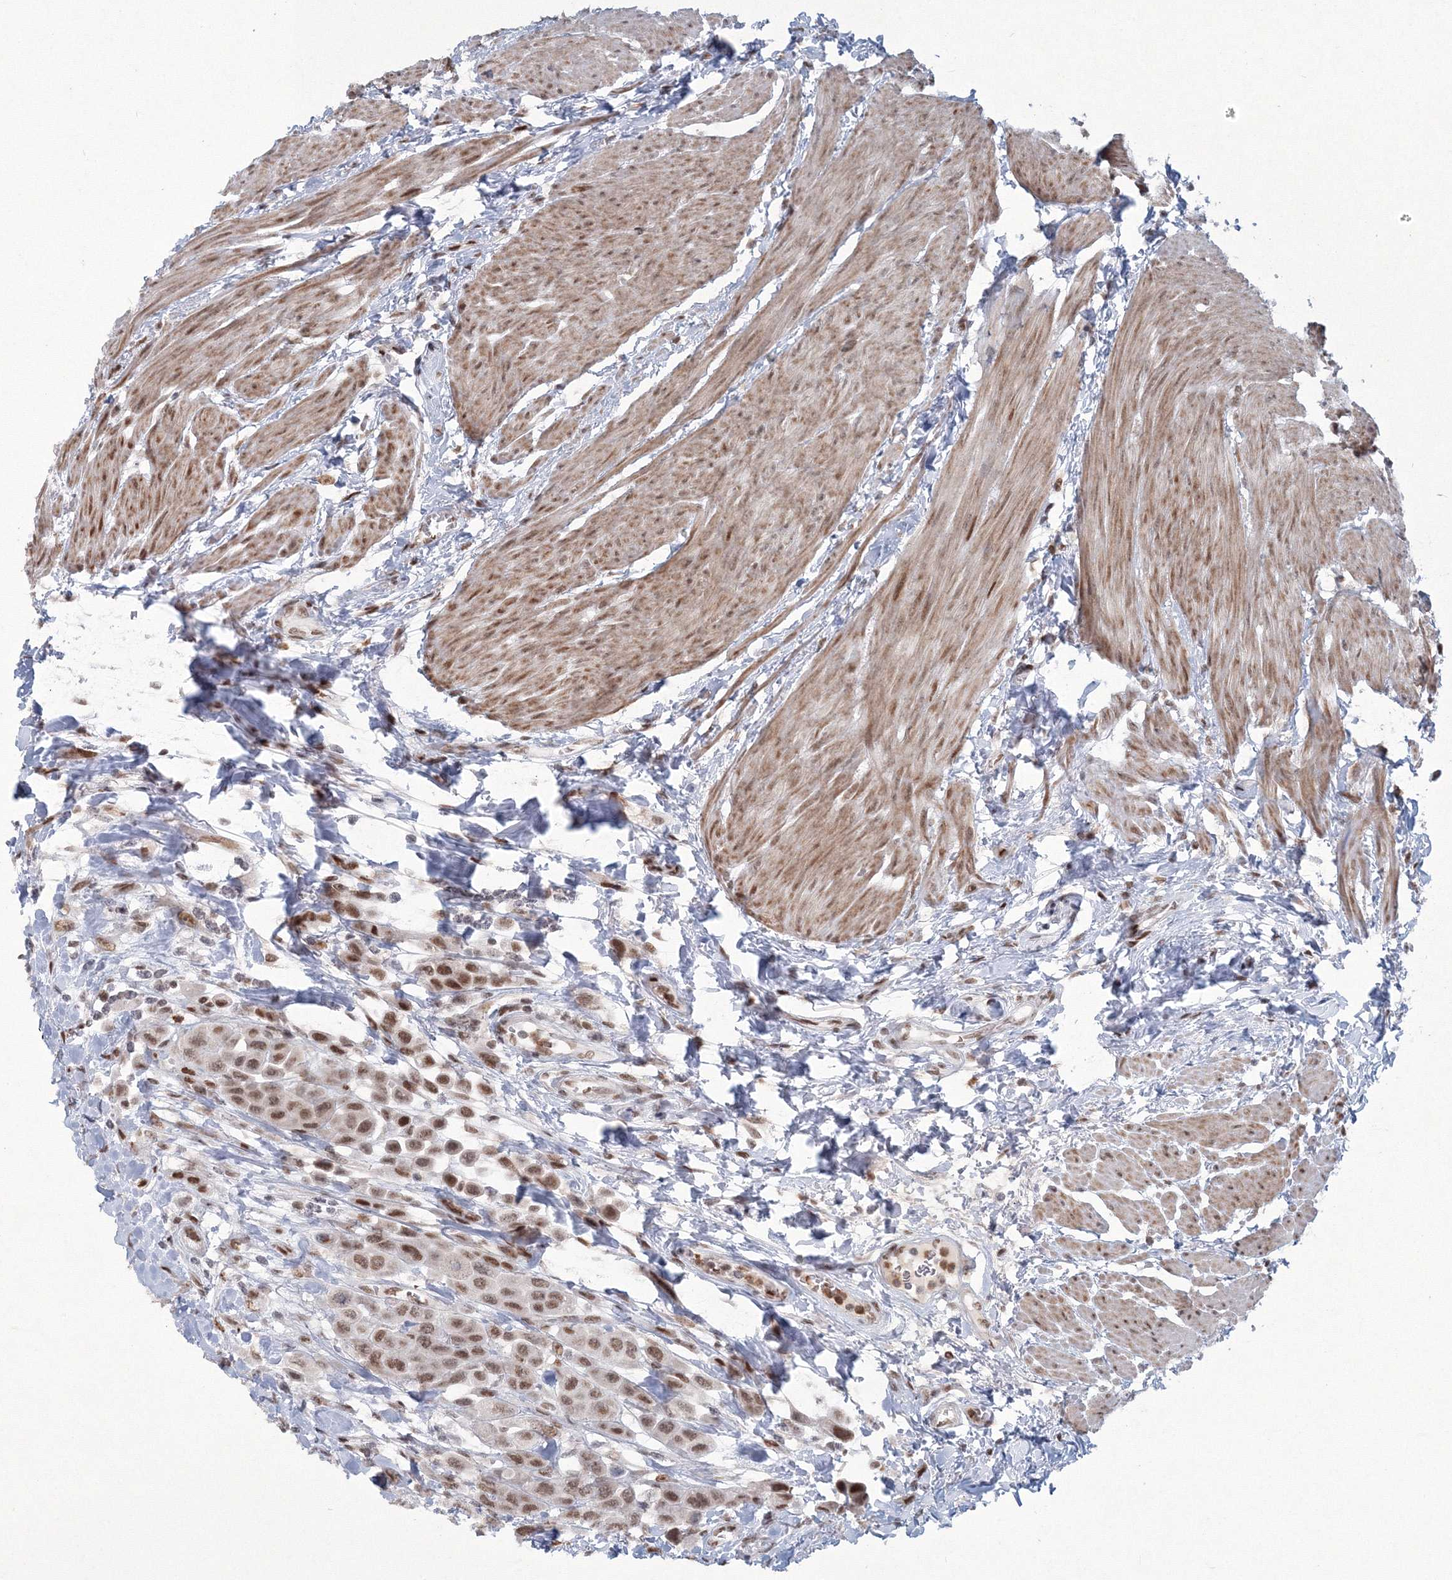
{"staining": {"intensity": "moderate", "quantity": ">75%", "location": "nuclear"}, "tissue": "urothelial cancer", "cell_type": "Tumor cells", "image_type": "cancer", "snomed": [{"axis": "morphology", "description": "Urothelial carcinoma, High grade"}, {"axis": "topography", "description": "Urinary bladder"}], "caption": "A brown stain highlights moderate nuclear expression of a protein in urothelial cancer tumor cells.", "gene": "C3orf33", "patient": {"sex": "male", "age": 50}}